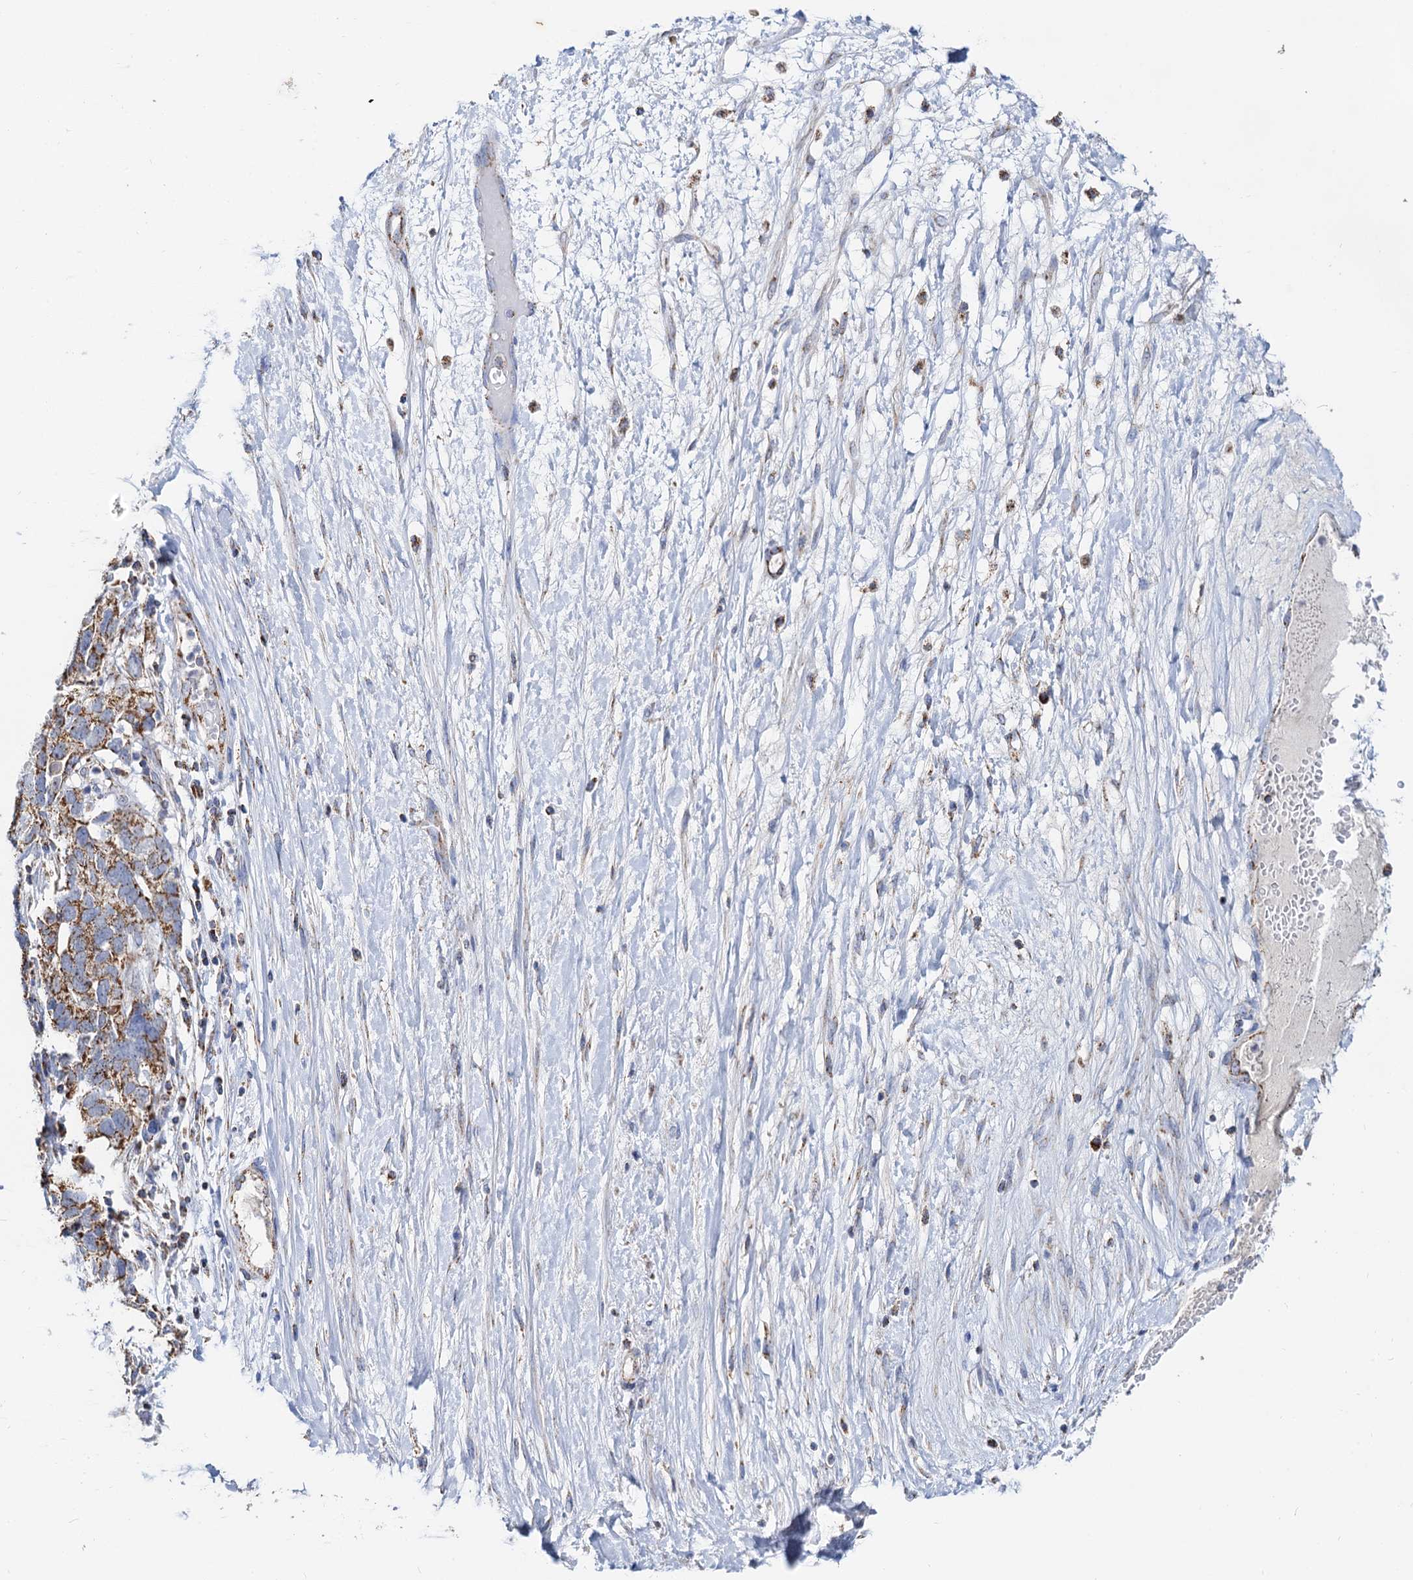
{"staining": {"intensity": "moderate", "quantity": ">75%", "location": "cytoplasmic/membranous"}, "tissue": "ovarian cancer", "cell_type": "Tumor cells", "image_type": "cancer", "snomed": [{"axis": "morphology", "description": "Cystadenocarcinoma, serous, NOS"}, {"axis": "topography", "description": "Ovary"}], "caption": "Protein expression analysis of human ovarian cancer reveals moderate cytoplasmic/membranous positivity in approximately >75% of tumor cells. Nuclei are stained in blue.", "gene": "C2CD3", "patient": {"sex": "female", "age": 54}}